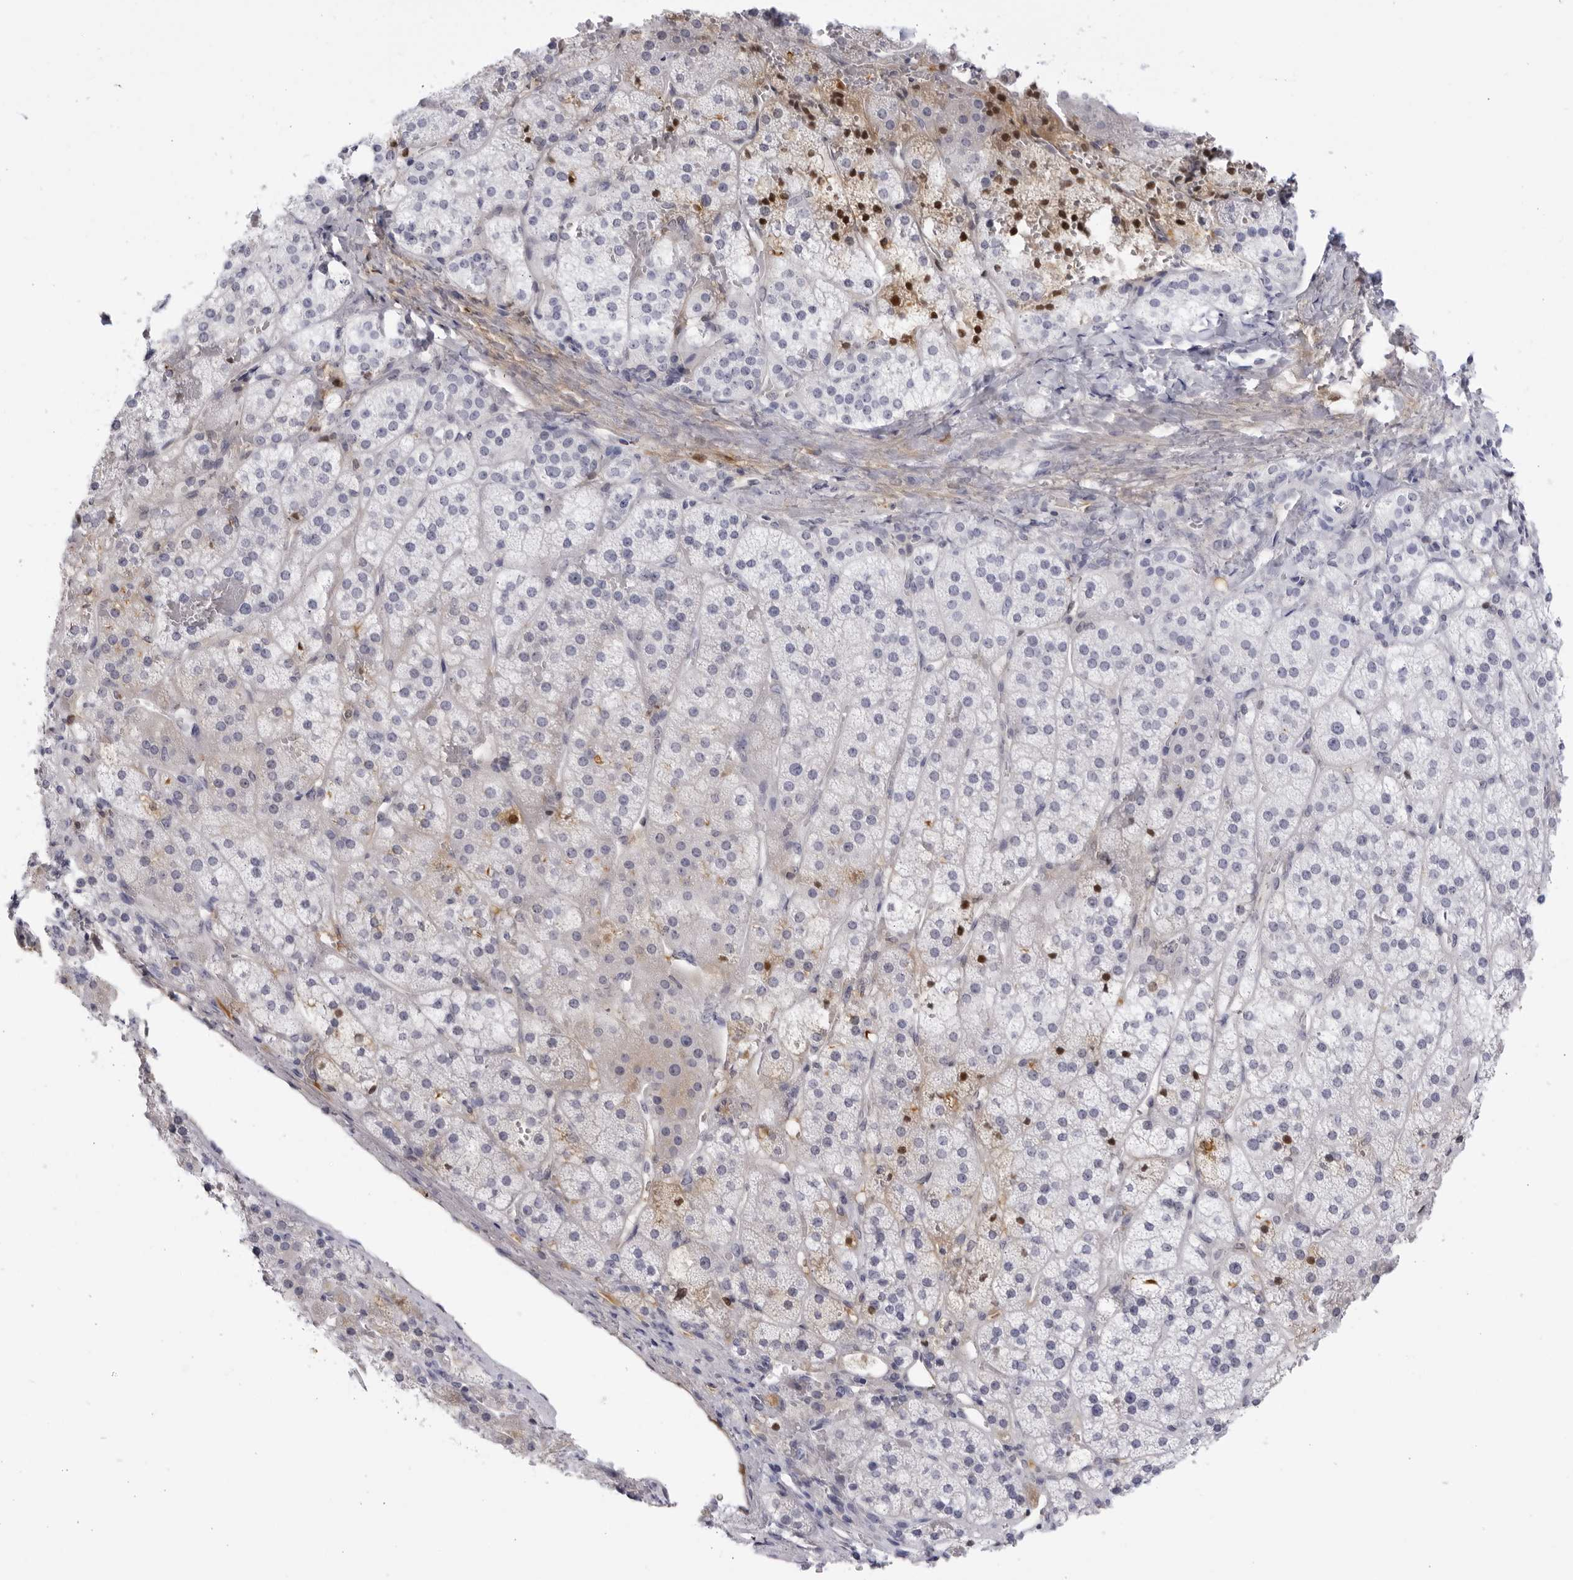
{"staining": {"intensity": "negative", "quantity": "none", "location": "none"}, "tissue": "adrenal gland", "cell_type": "Glandular cells", "image_type": "normal", "snomed": [{"axis": "morphology", "description": "Normal tissue, NOS"}, {"axis": "topography", "description": "Adrenal gland"}], "caption": "DAB immunohistochemical staining of unremarkable human adrenal gland displays no significant positivity in glandular cells.", "gene": "CNBD1", "patient": {"sex": "female", "age": 44}}